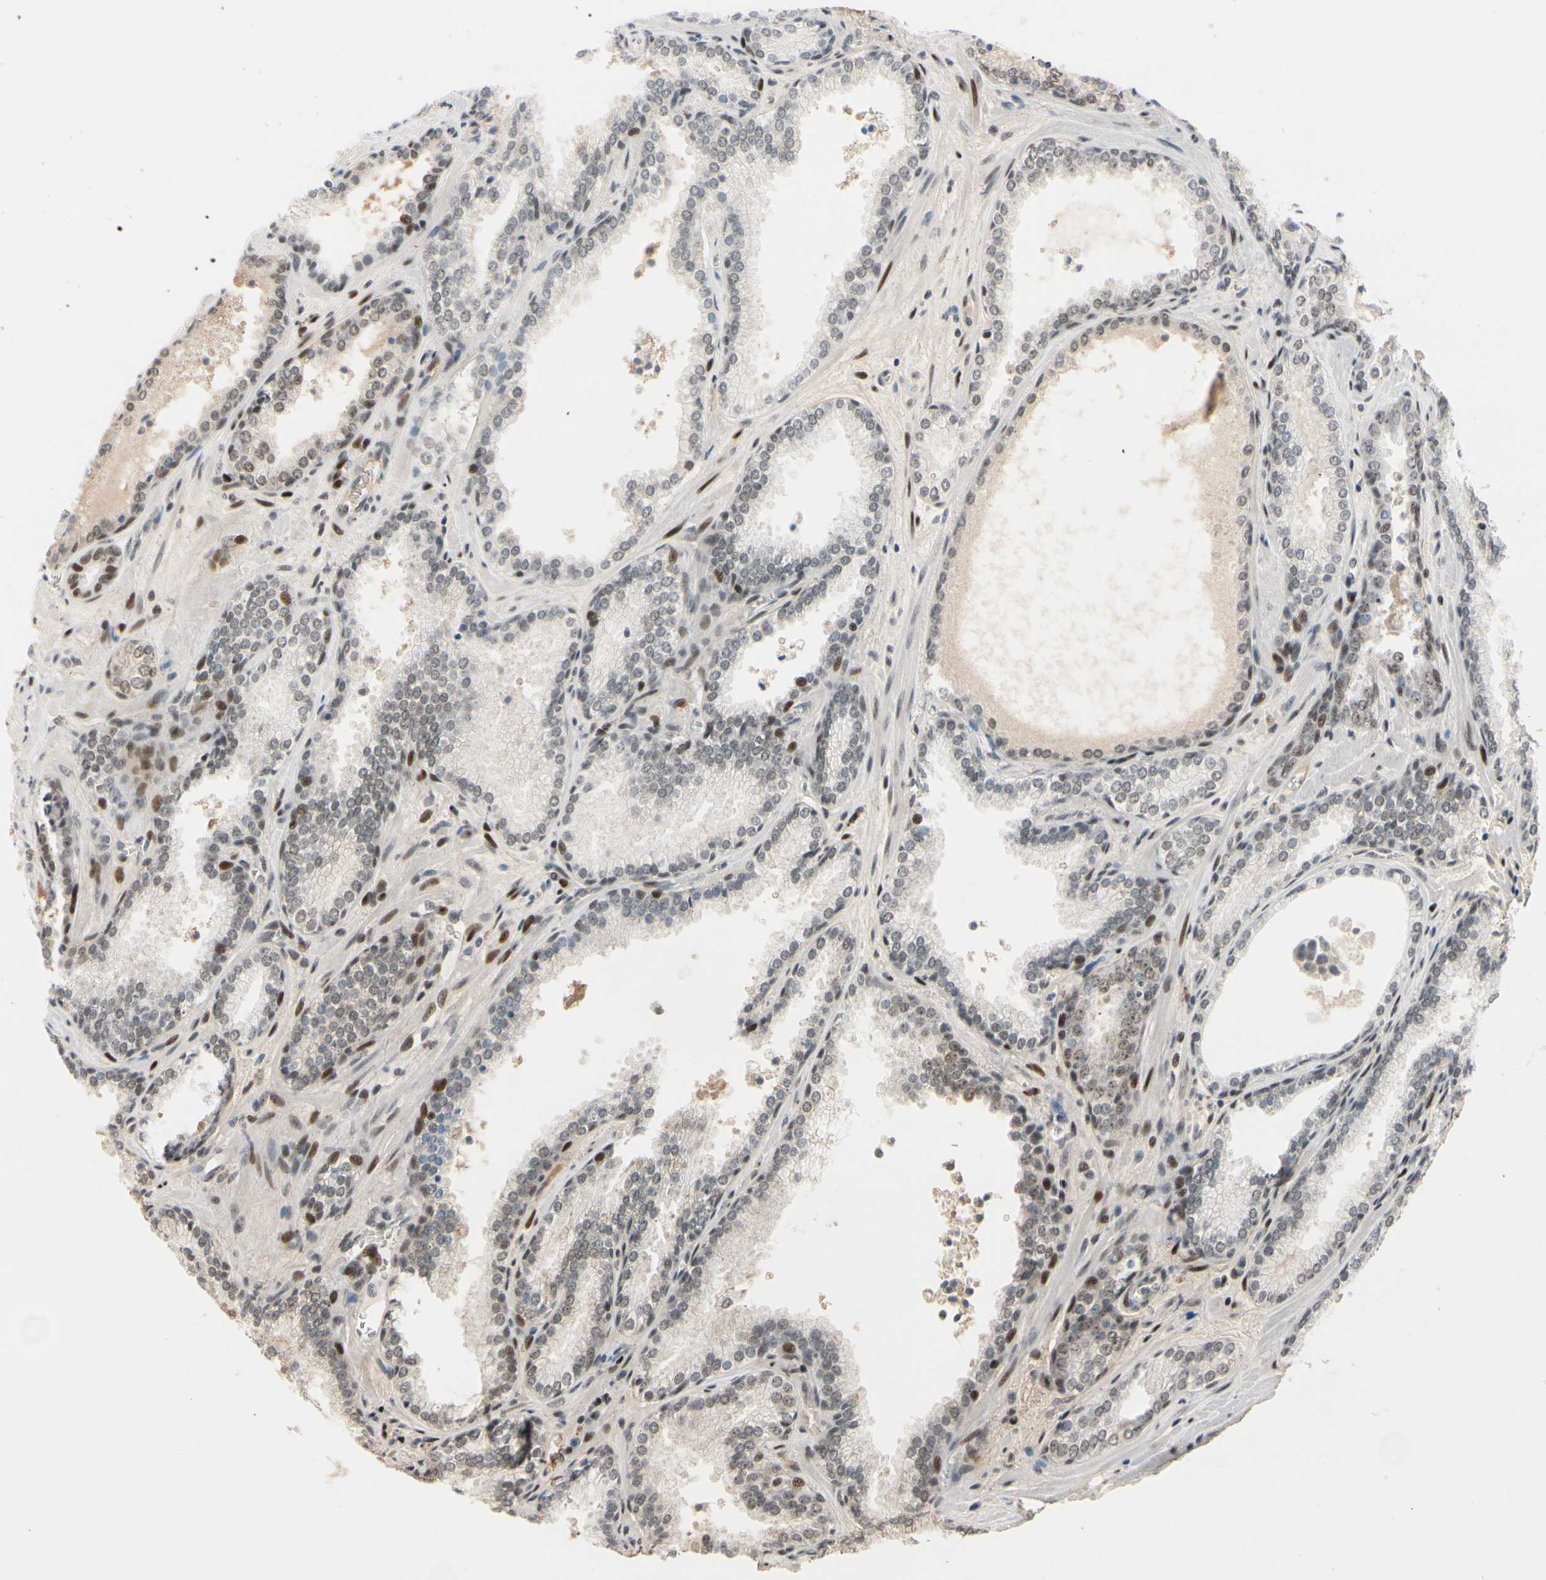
{"staining": {"intensity": "weak", "quantity": "25%-75%", "location": "nuclear"}, "tissue": "prostate cancer", "cell_type": "Tumor cells", "image_type": "cancer", "snomed": [{"axis": "morphology", "description": "Adenocarcinoma, Low grade"}, {"axis": "topography", "description": "Prostate"}], "caption": "High-power microscopy captured an immunohistochemistry (IHC) micrograph of prostate cancer (adenocarcinoma (low-grade)), revealing weak nuclear positivity in approximately 25%-75% of tumor cells.", "gene": "FOXO3", "patient": {"sex": "male", "age": 60}}